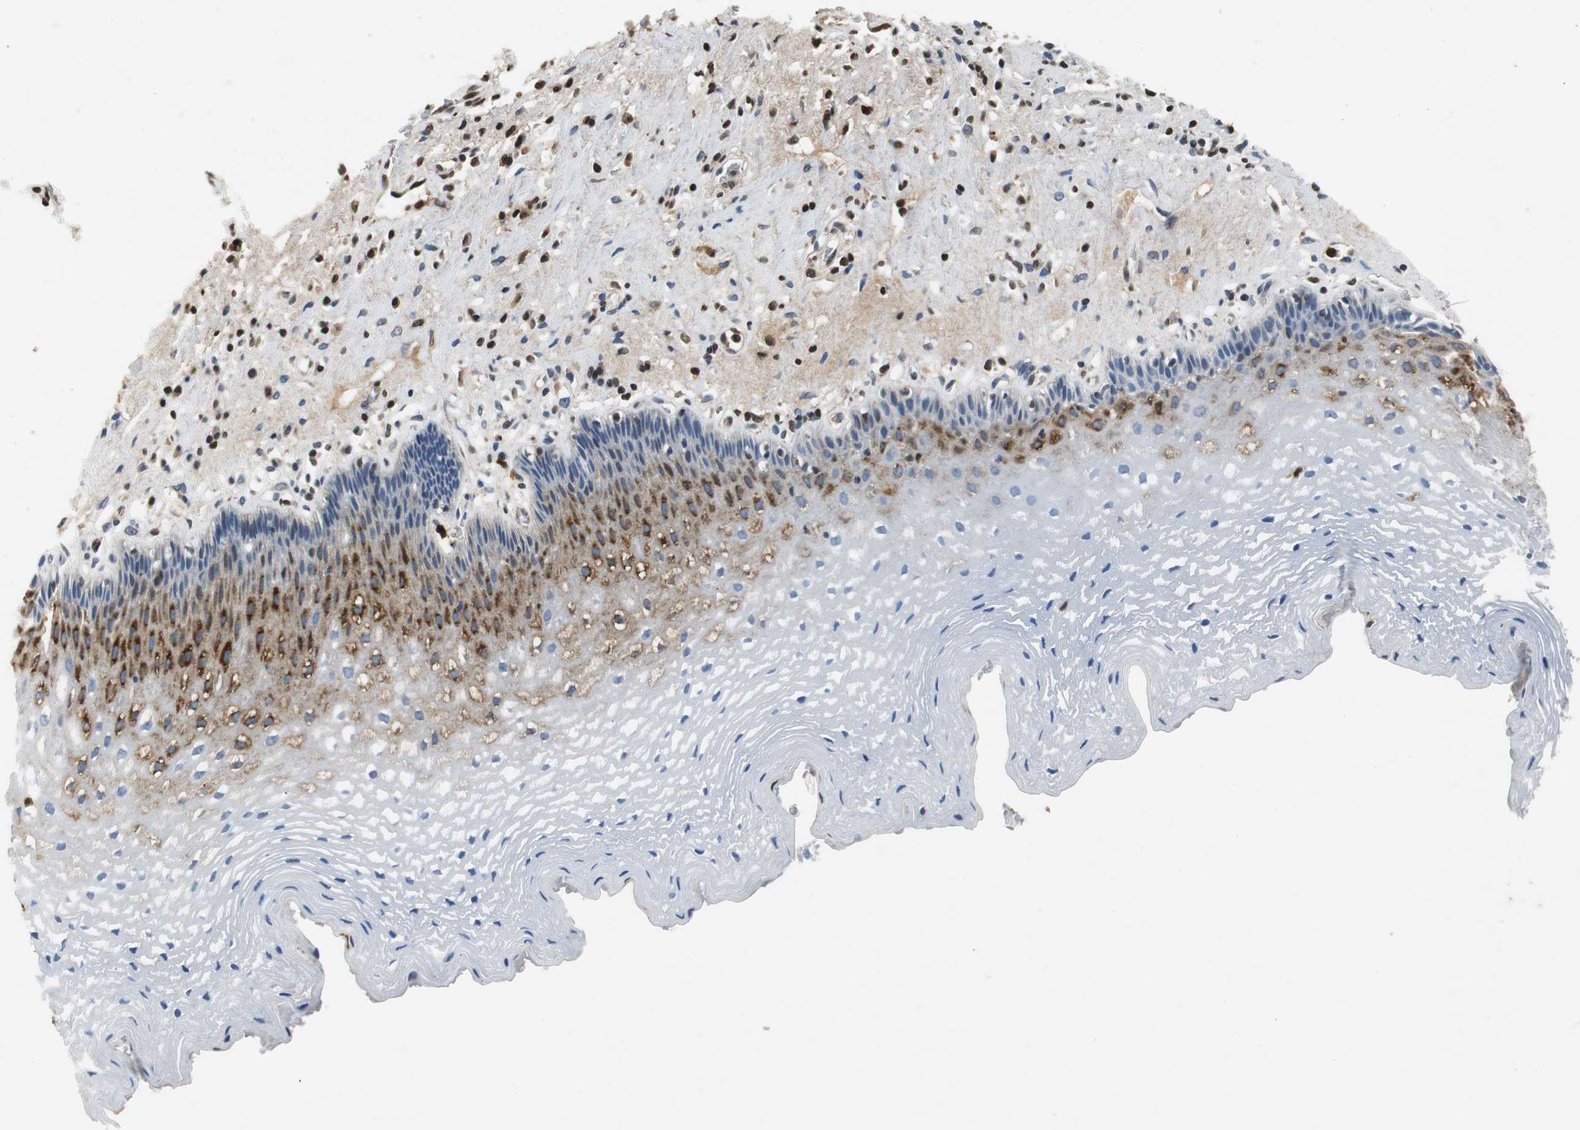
{"staining": {"intensity": "strong", "quantity": "<25%", "location": "cytoplasmic/membranous"}, "tissue": "esophagus", "cell_type": "Squamous epithelial cells", "image_type": "normal", "snomed": [{"axis": "morphology", "description": "Normal tissue, NOS"}, {"axis": "topography", "description": "Esophagus"}], "caption": "IHC of unremarkable human esophagus reveals medium levels of strong cytoplasmic/membranous staining in about <25% of squamous epithelial cells.", "gene": "ORM1", "patient": {"sex": "female", "age": 70}}